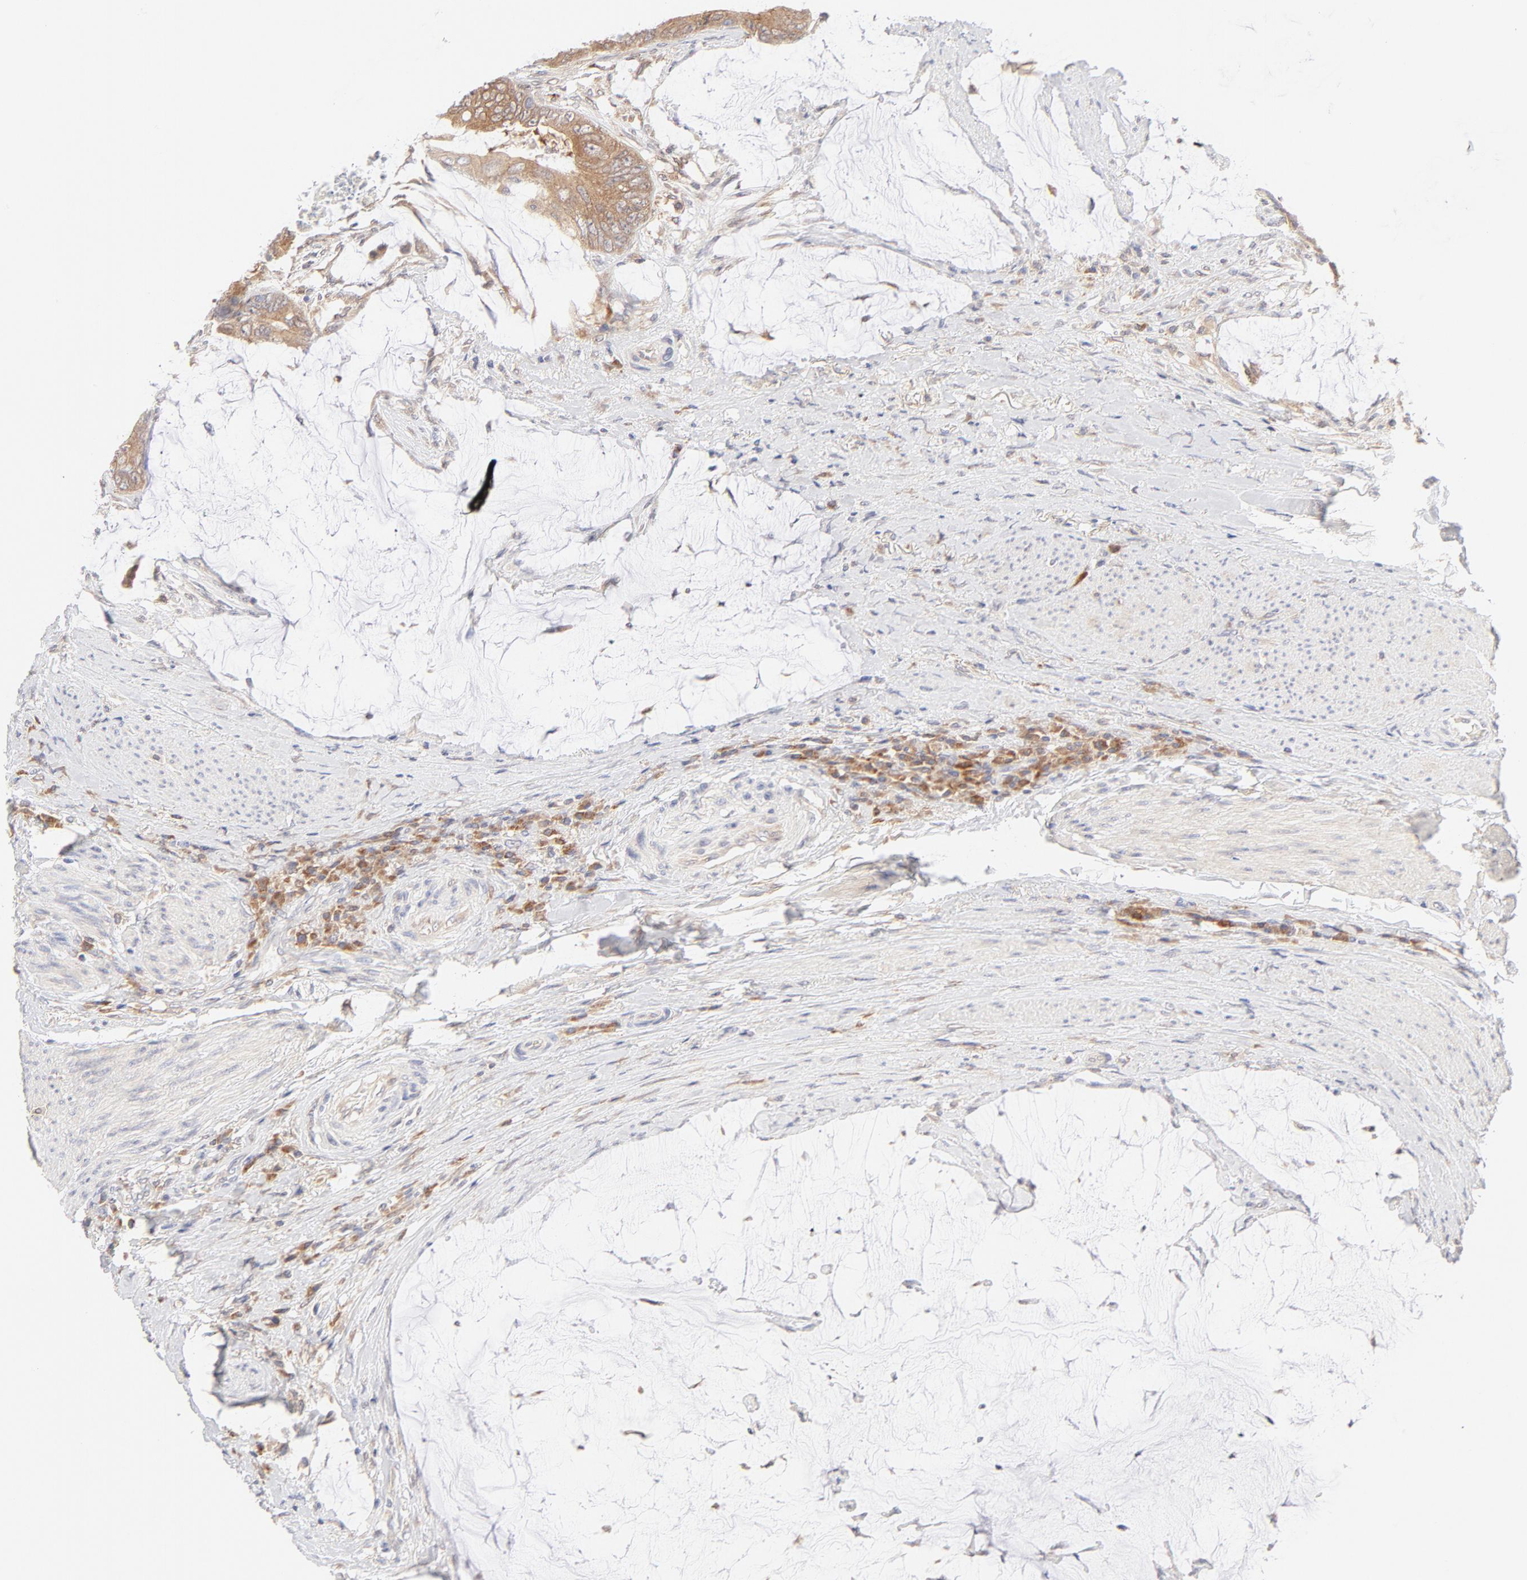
{"staining": {"intensity": "moderate", "quantity": ">75%", "location": "cytoplasmic/membranous"}, "tissue": "colorectal cancer", "cell_type": "Tumor cells", "image_type": "cancer", "snomed": [{"axis": "morphology", "description": "Normal tissue, NOS"}, {"axis": "morphology", "description": "Adenocarcinoma, NOS"}, {"axis": "topography", "description": "Rectum"}, {"axis": "topography", "description": "Peripheral nerve tissue"}], "caption": "This photomicrograph displays immunohistochemistry (IHC) staining of human colorectal cancer (adenocarcinoma), with medium moderate cytoplasmic/membranous positivity in about >75% of tumor cells.", "gene": "RPS6KA1", "patient": {"sex": "female", "age": 77}}